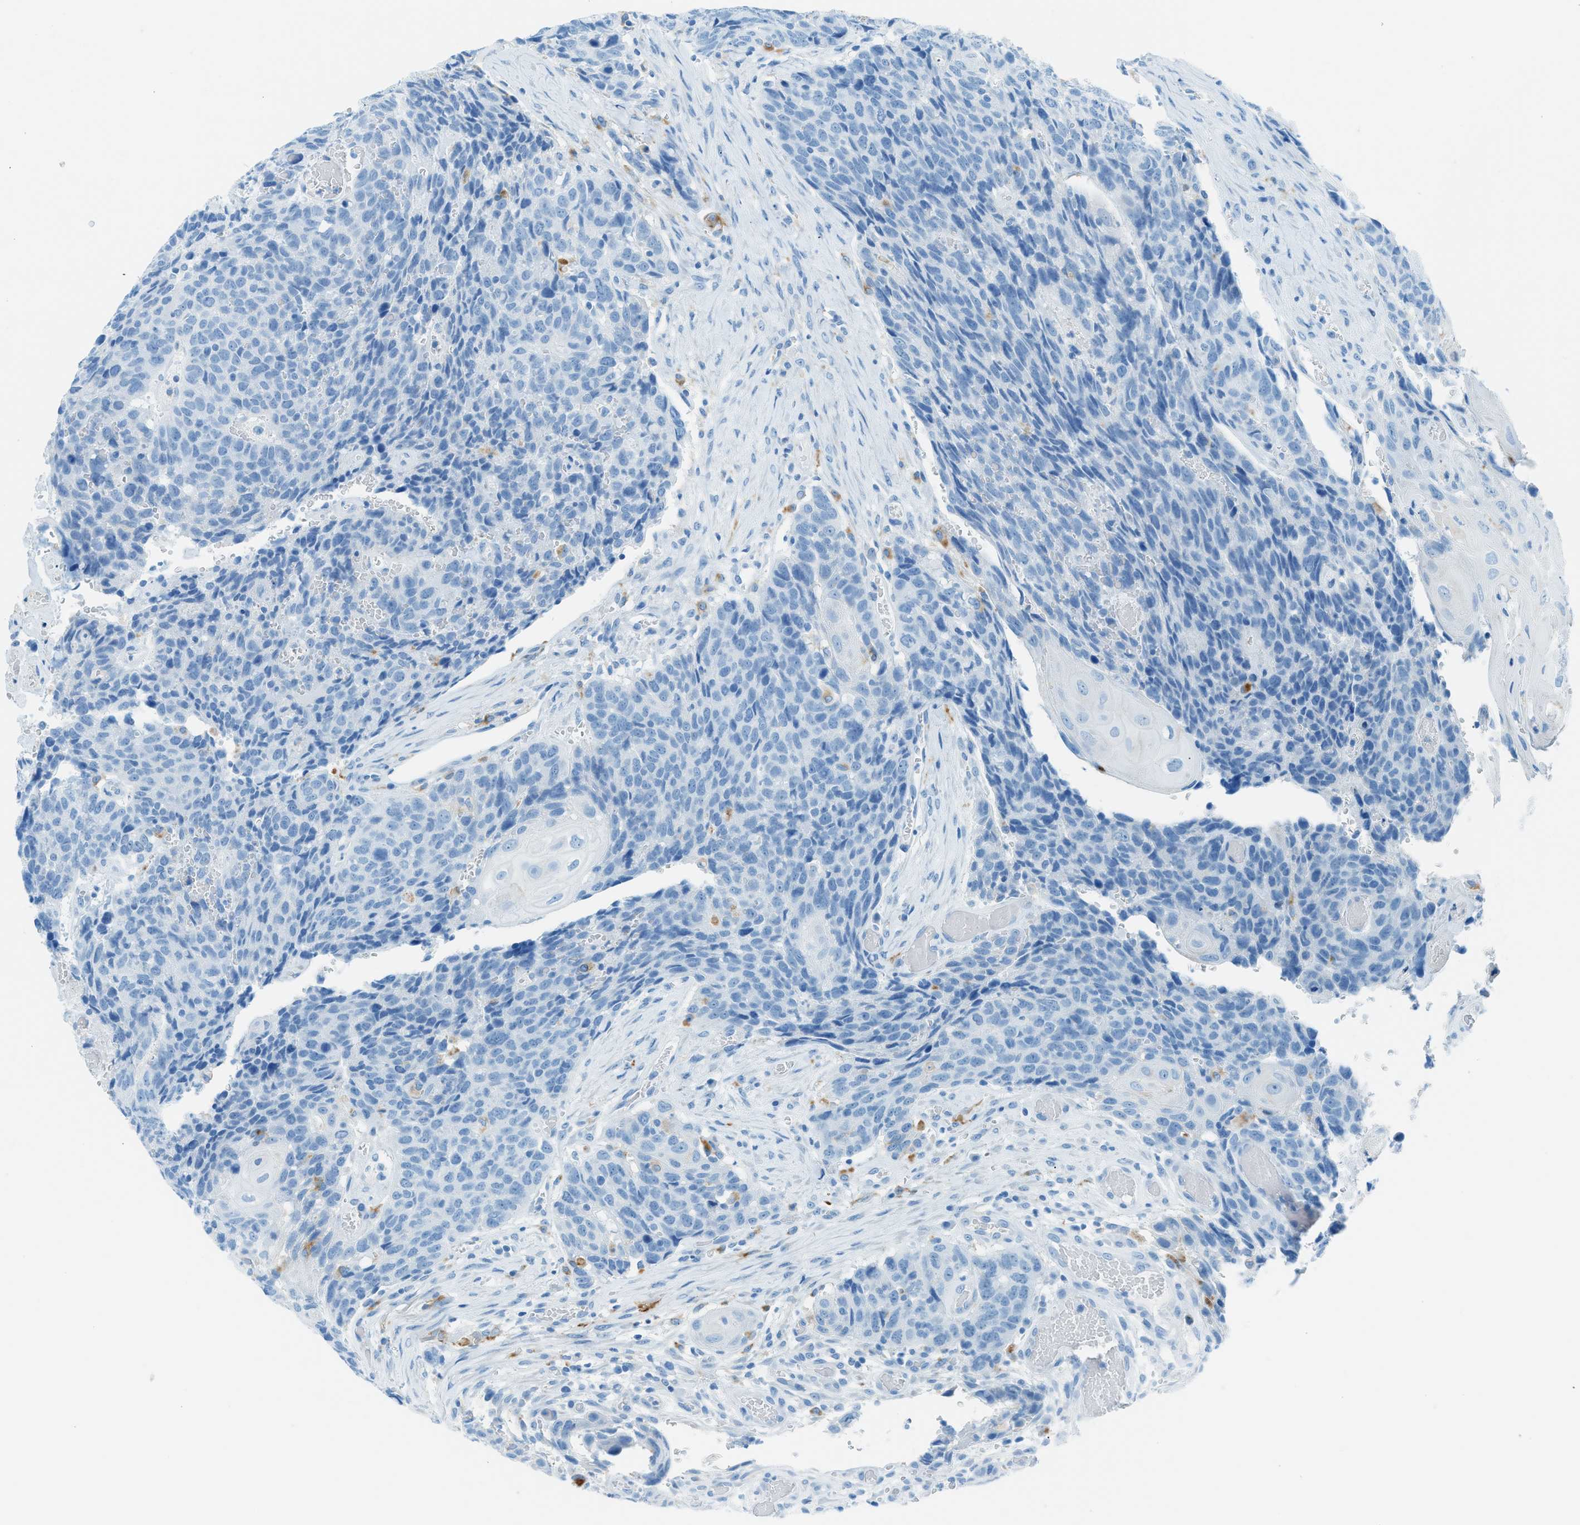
{"staining": {"intensity": "negative", "quantity": "none", "location": "none"}, "tissue": "head and neck cancer", "cell_type": "Tumor cells", "image_type": "cancer", "snomed": [{"axis": "morphology", "description": "Squamous cell carcinoma, NOS"}, {"axis": "topography", "description": "Head-Neck"}], "caption": "There is no significant positivity in tumor cells of head and neck cancer. The staining is performed using DAB (3,3'-diaminobenzidine) brown chromogen with nuclei counter-stained in using hematoxylin.", "gene": "C21orf62", "patient": {"sex": "male", "age": 66}}